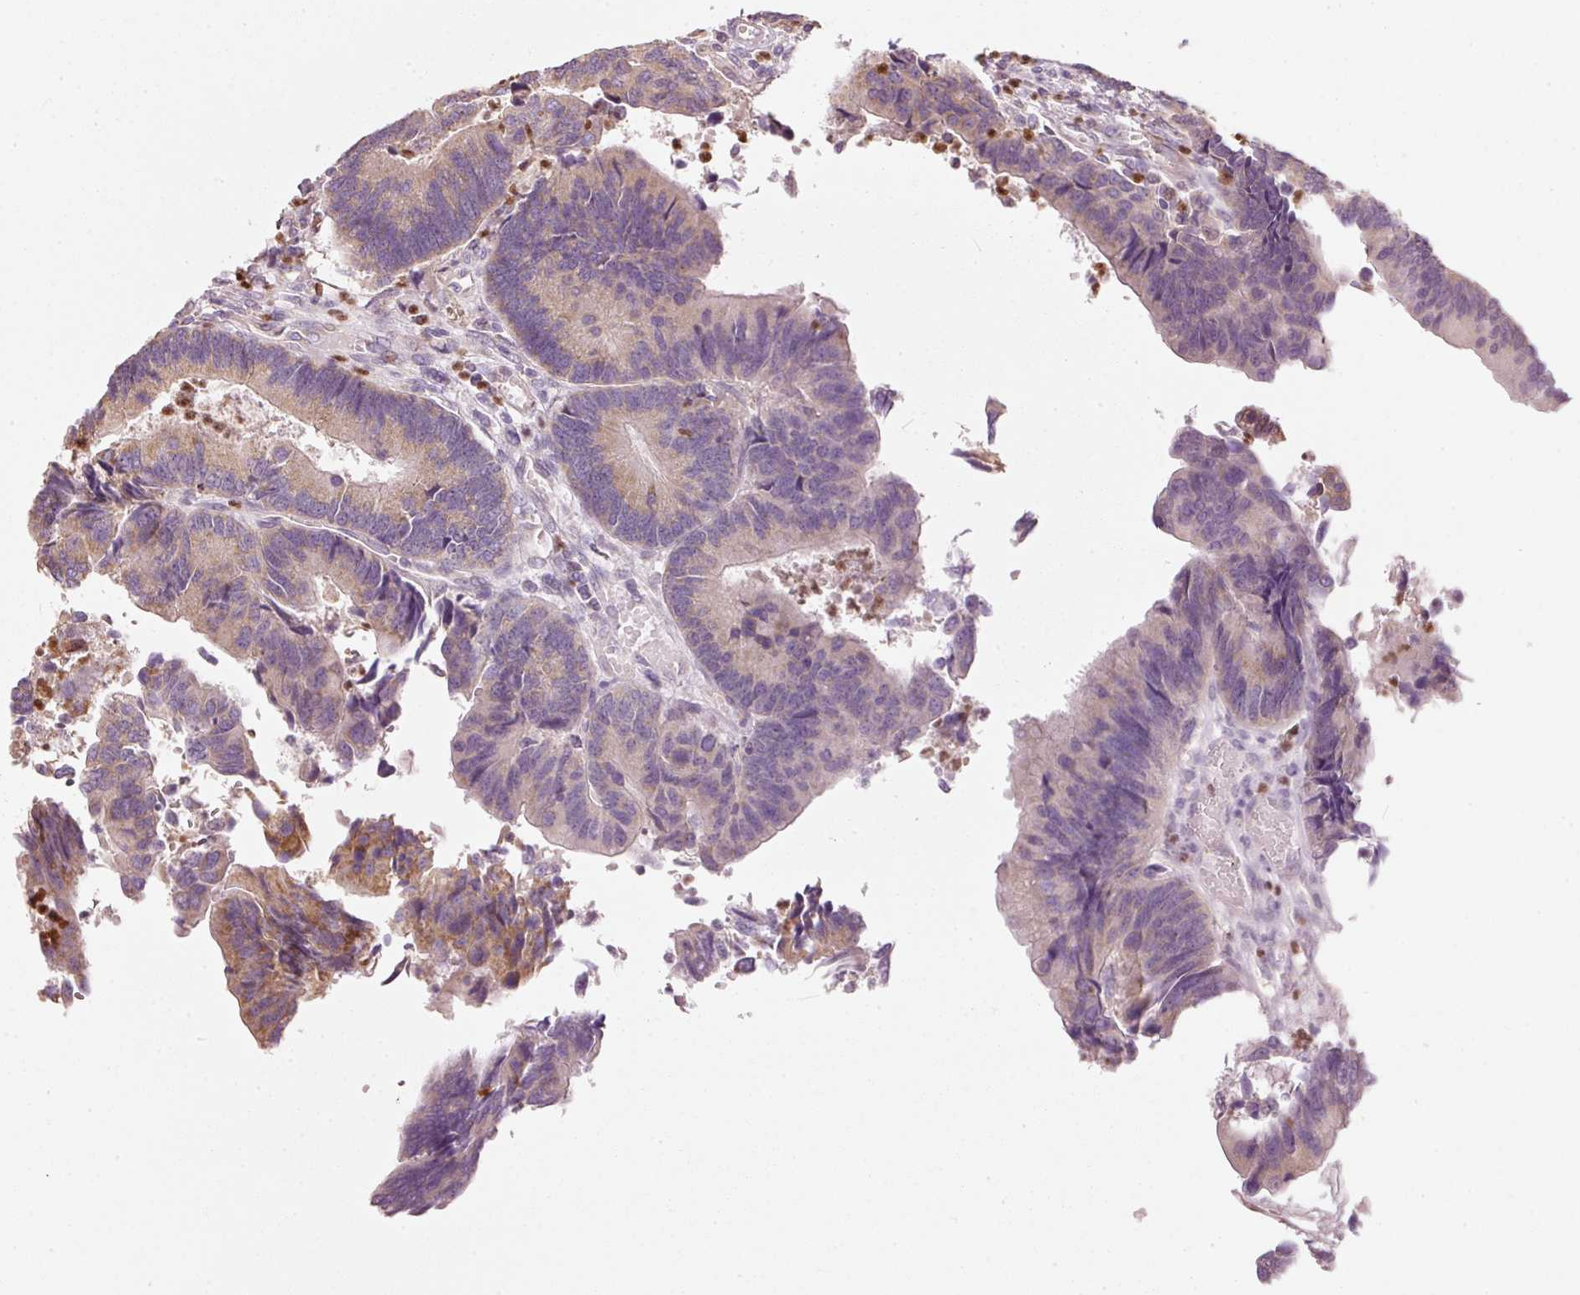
{"staining": {"intensity": "weak", "quantity": ">75%", "location": "cytoplasmic/membranous"}, "tissue": "colorectal cancer", "cell_type": "Tumor cells", "image_type": "cancer", "snomed": [{"axis": "morphology", "description": "Adenocarcinoma, NOS"}, {"axis": "topography", "description": "Colon"}], "caption": "Protein positivity by IHC displays weak cytoplasmic/membranous positivity in about >75% of tumor cells in colorectal adenocarcinoma.", "gene": "MTHFD1L", "patient": {"sex": "female", "age": 67}}